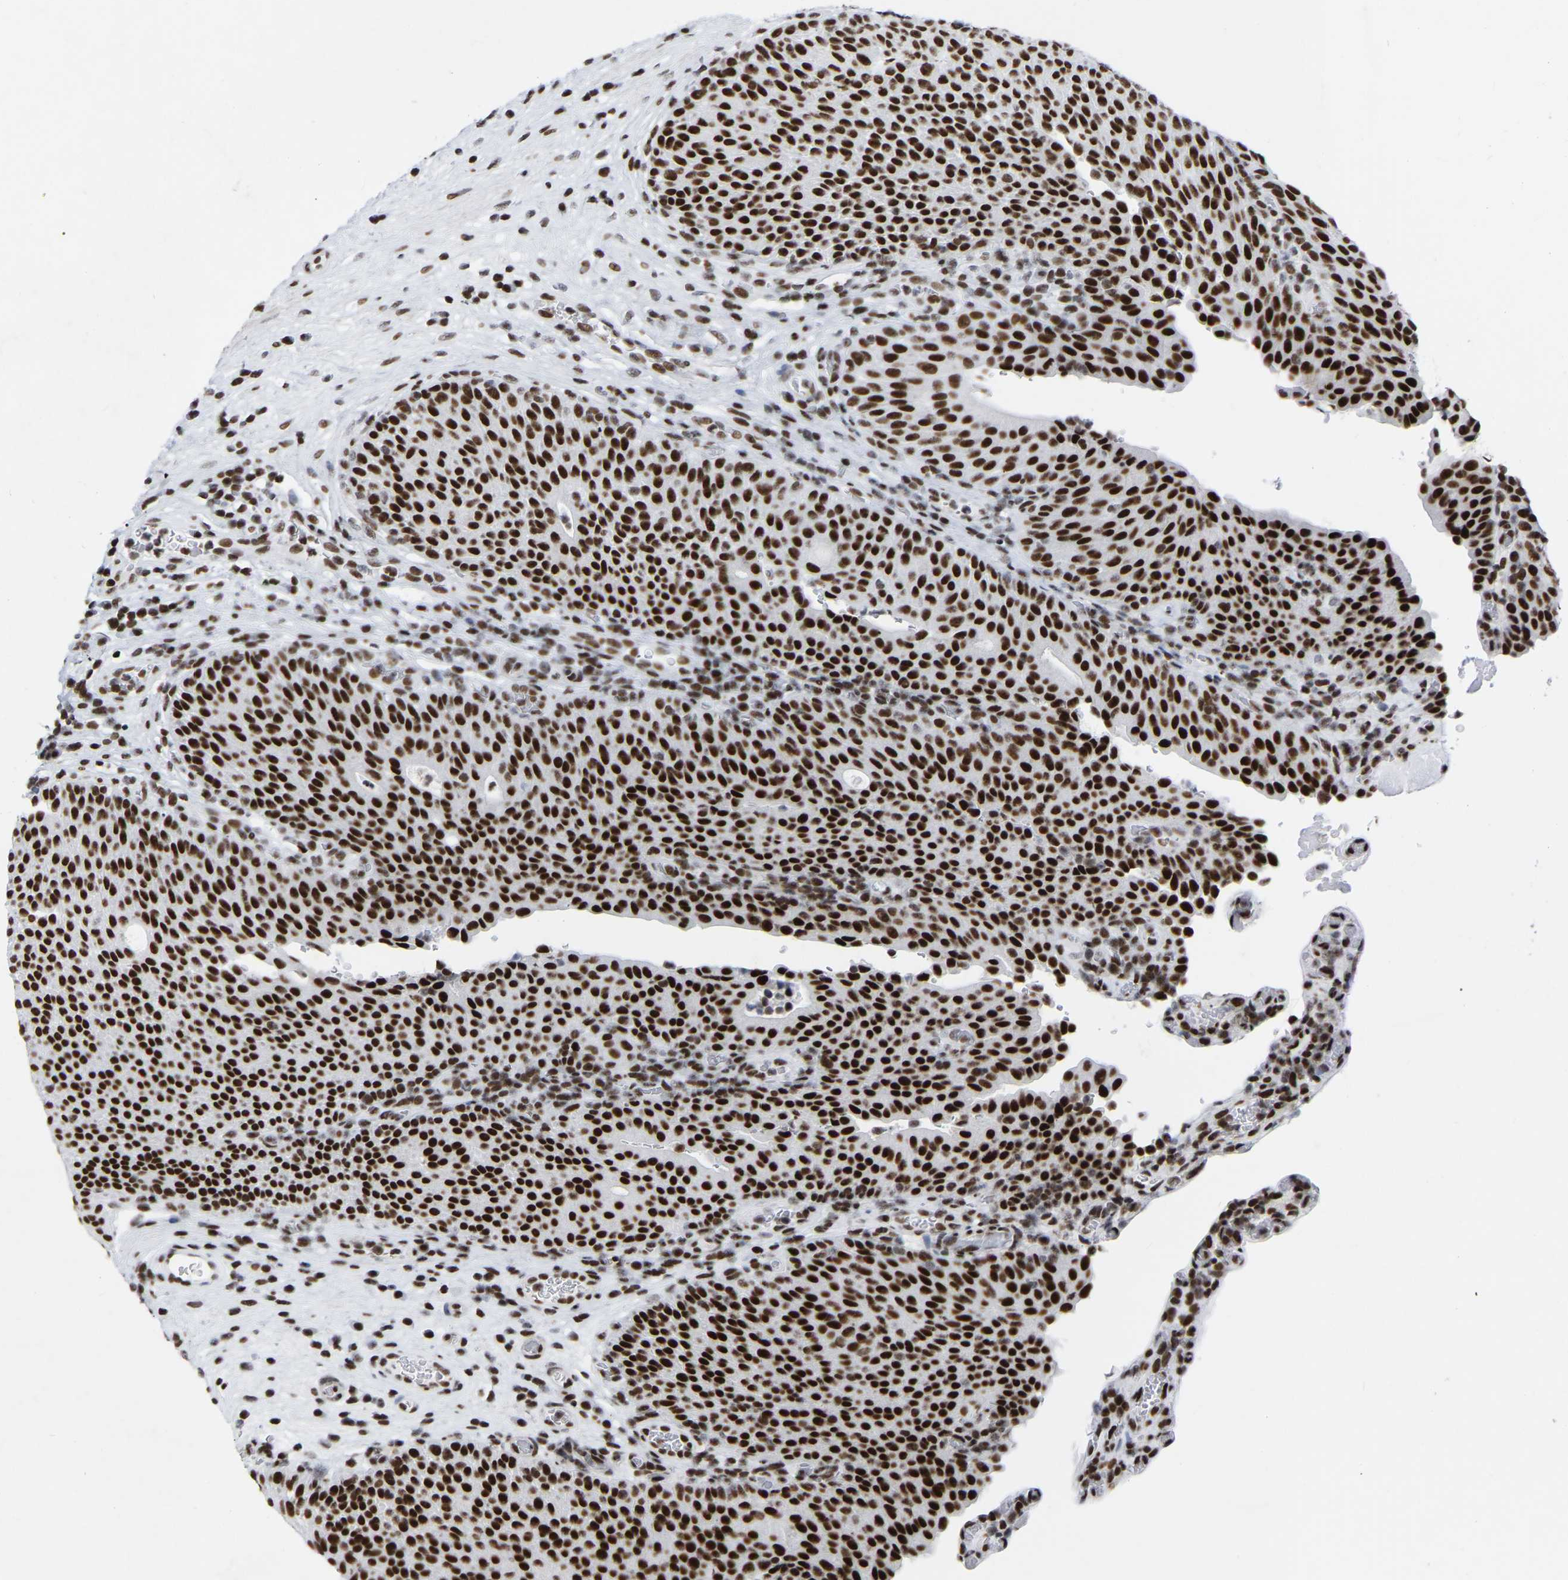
{"staining": {"intensity": "strong", "quantity": ">75%", "location": "nuclear"}, "tissue": "urothelial cancer", "cell_type": "Tumor cells", "image_type": "cancer", "snomed": [{"axis": "morphology", "description": "Urothelial carcinoma, High grade"}, {"axis": "topography", "description": "Urinary bladder"}], "caption": "An immunohistochemistry photomicrograph of tumor tissue is shown. Protein staining in brown shows strong nuclear positivity in urothelial cancer within tumor cells.", "gene": "PRCC", "patient": {"sex": "male", "age": 74}}